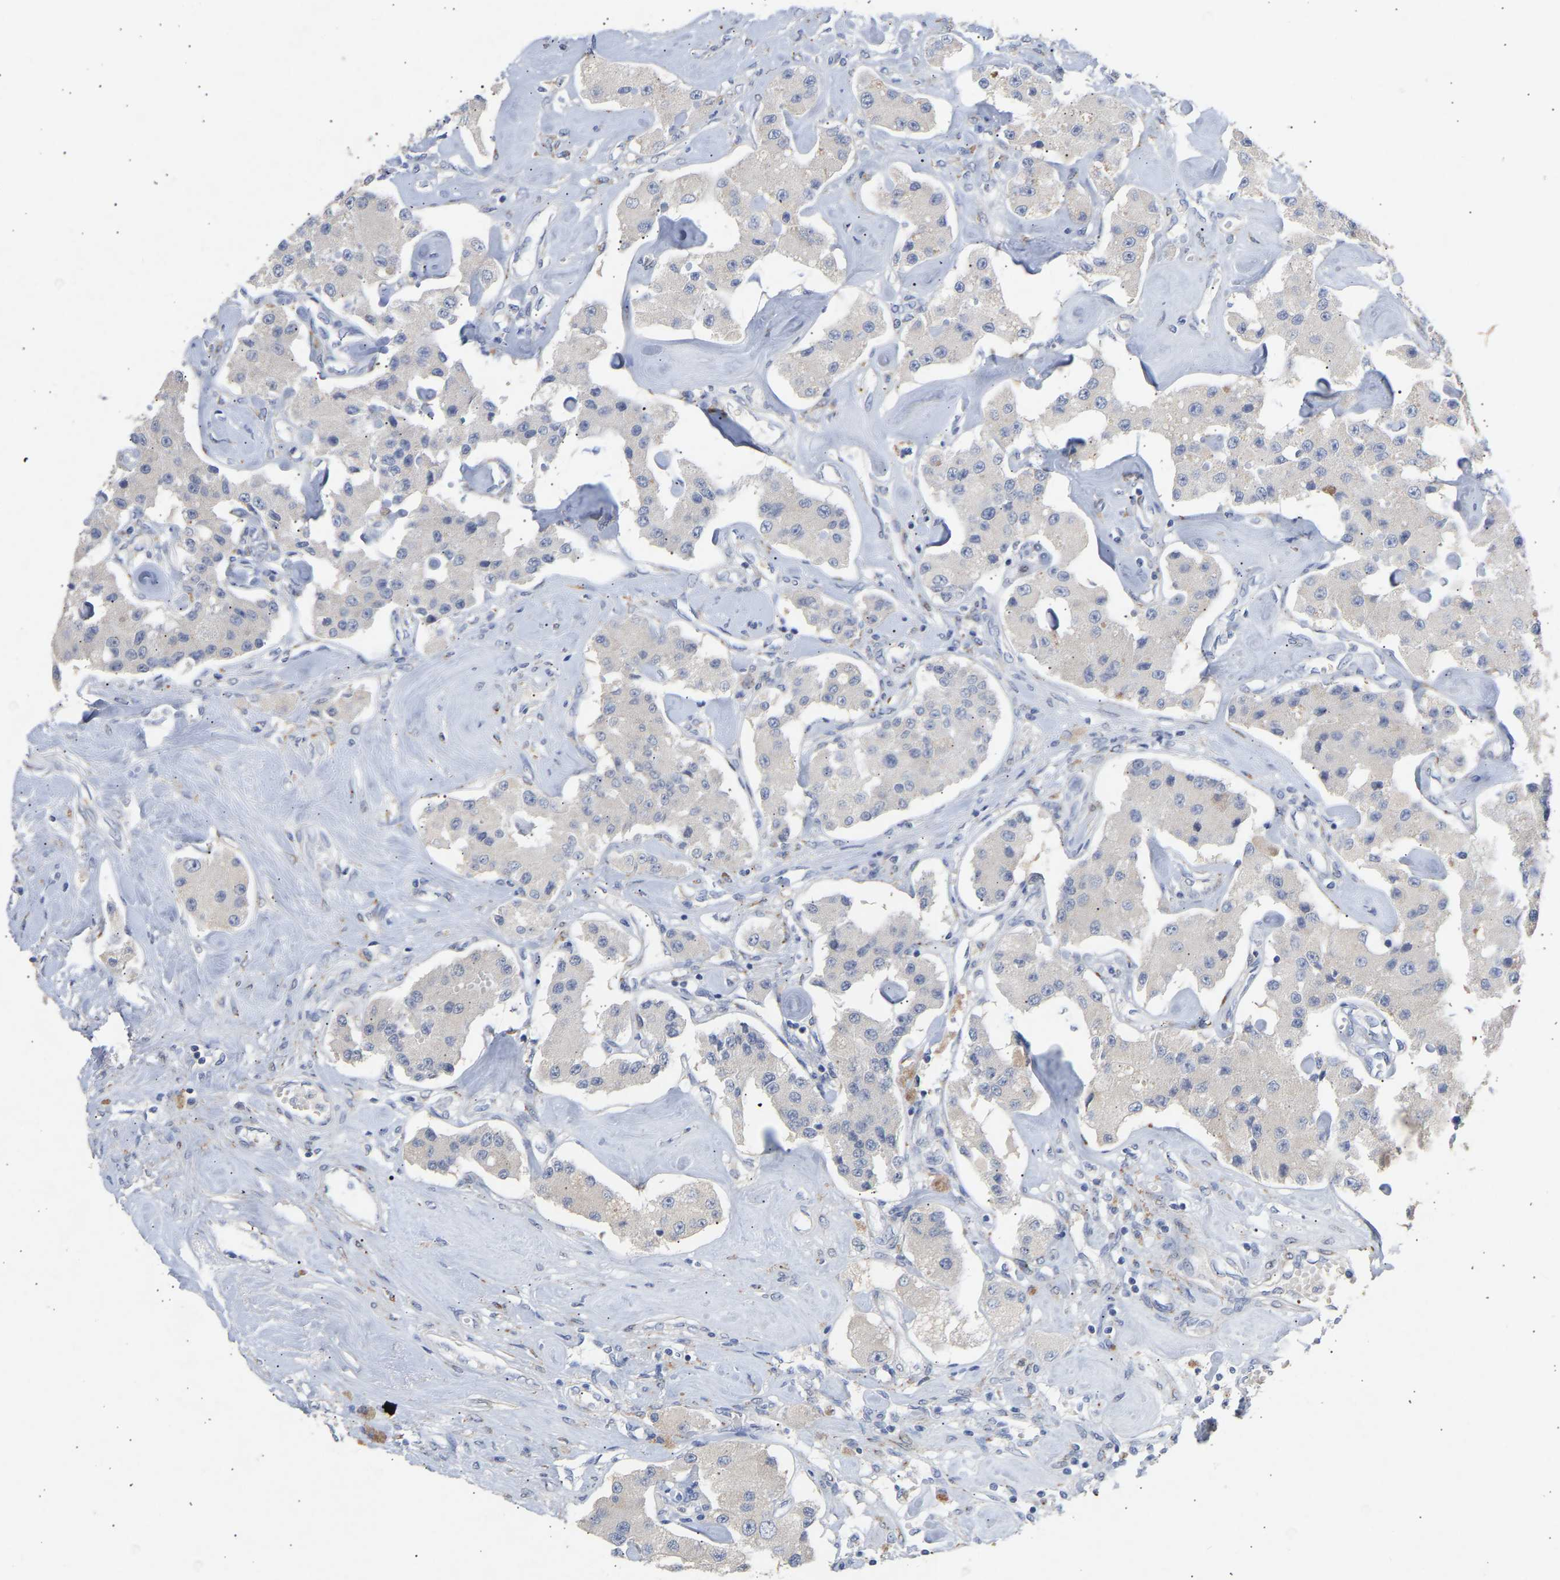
{"staining": {"intensity": "negative", "quantity": "none", "location": "none"}, "tissue": "carcinoid", "cell_type": "Tumor cells", "image_type": "cancer", "snomed": [{"axis": "morphology", "description": "Carcinoid, malignant, NOS"}, {"axis": "topography", "description": "Pancreas"}], "caption": "A high-resolution micrograph shows immunohistochemistry staining of carcinoid (malignant), which displays no significant staining in tumor cells.", "gene": "SELENOM", "patient": {"sex": "male", "age": 41}}